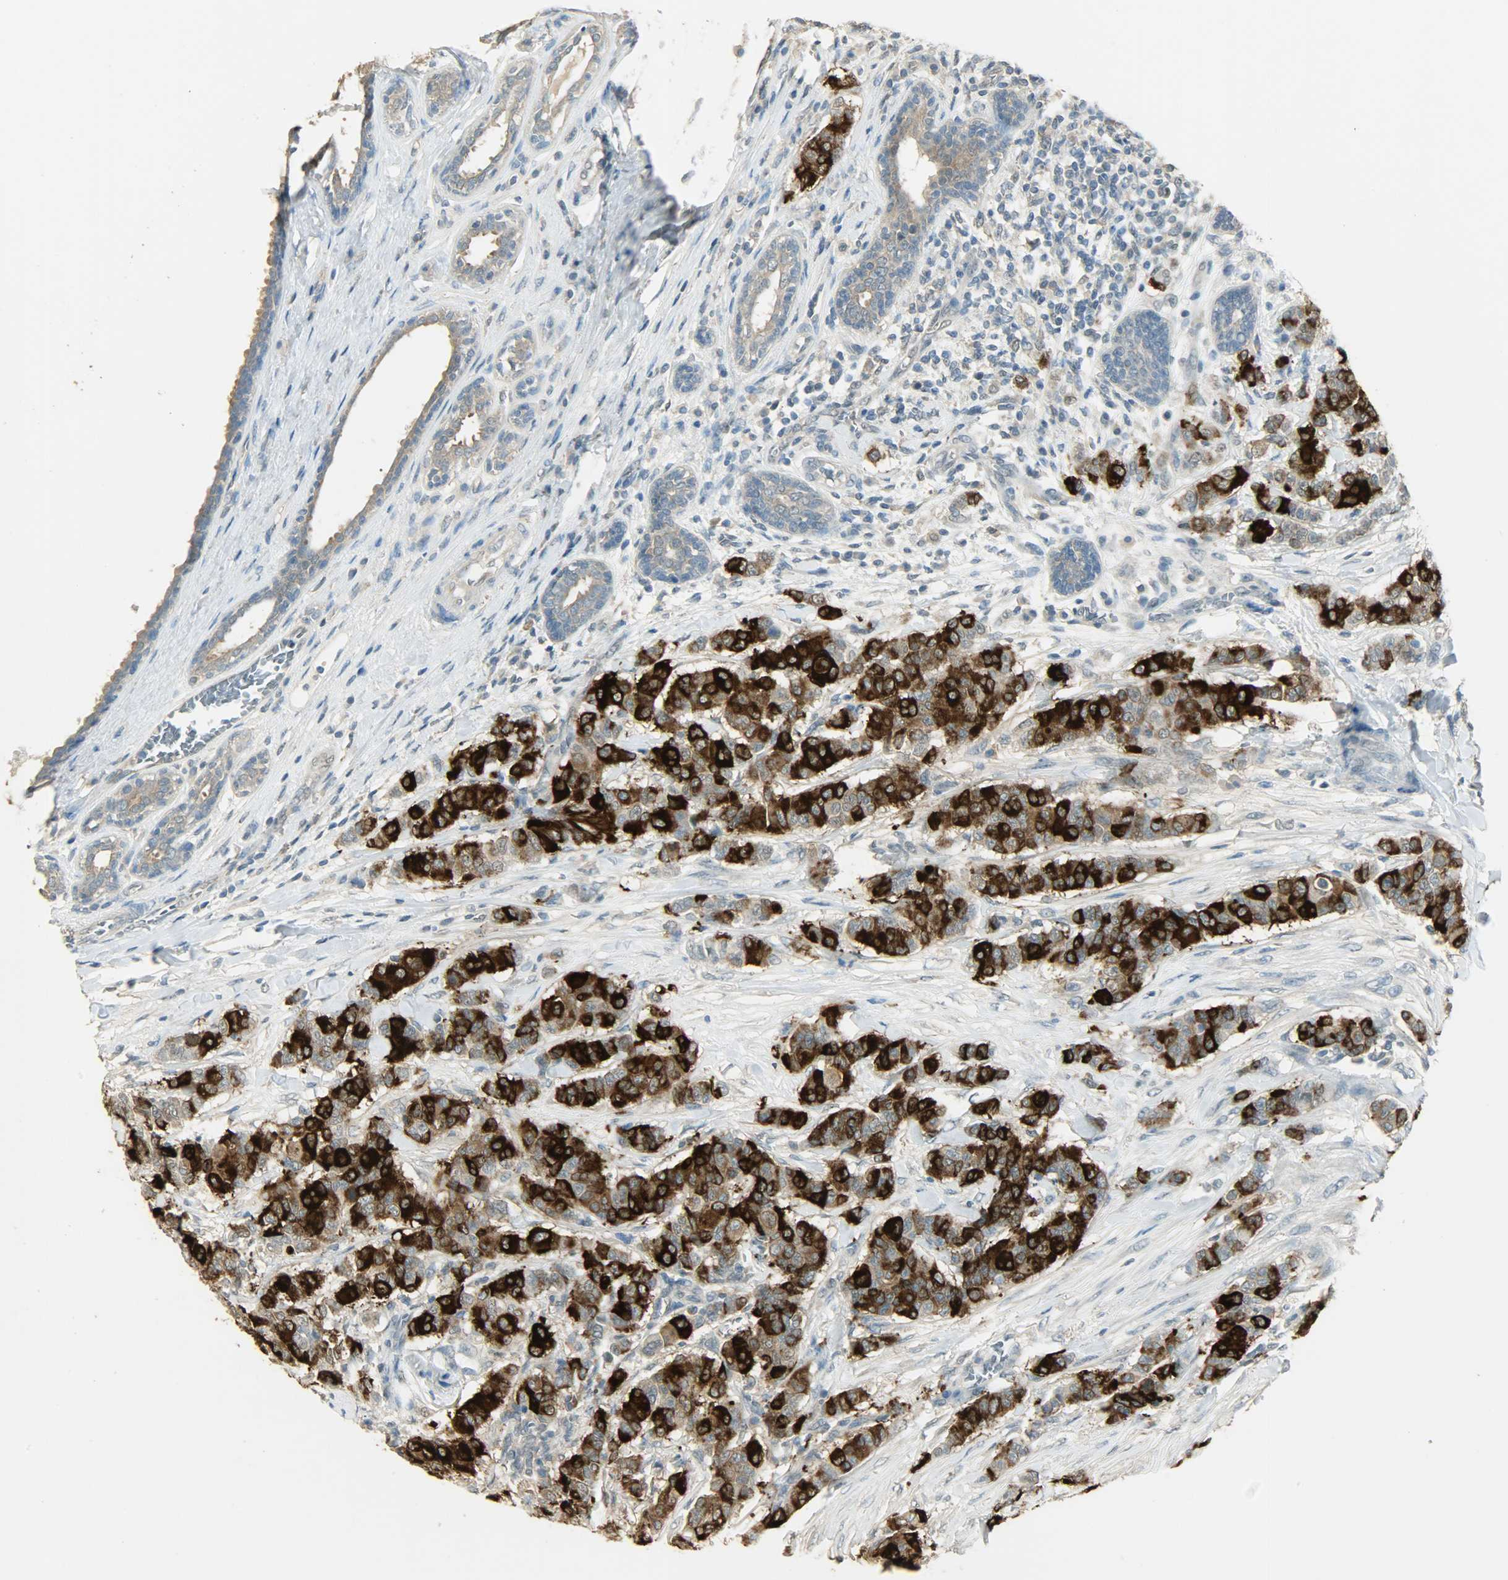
{"staining": {"intensity": "strong", "quantity": ">75%", "location": "cytoplasmic/membranous"}, "tissue": "breast cancer", "cell_type": "Tumor cells", "image_type": "cancer", "snomed": [{"axis": "morphology", "description": "Duct carcinoma"}, {"axis": "topography", "description": "Breast"}], "caption": "Brown immunohistochemical staining in human breast cancer demonstrates strong cytoplasmic/membranous positivity in approximately >75% of tumor cells. The staining is performed using DAB (3,3'-diaminobenzidine) brown chromogen to label protein expression. The nuclei are counter-stained blue using hematoxylin.", "gene": "PRMT5", "patient": {"sex": "female", "age": 40}}